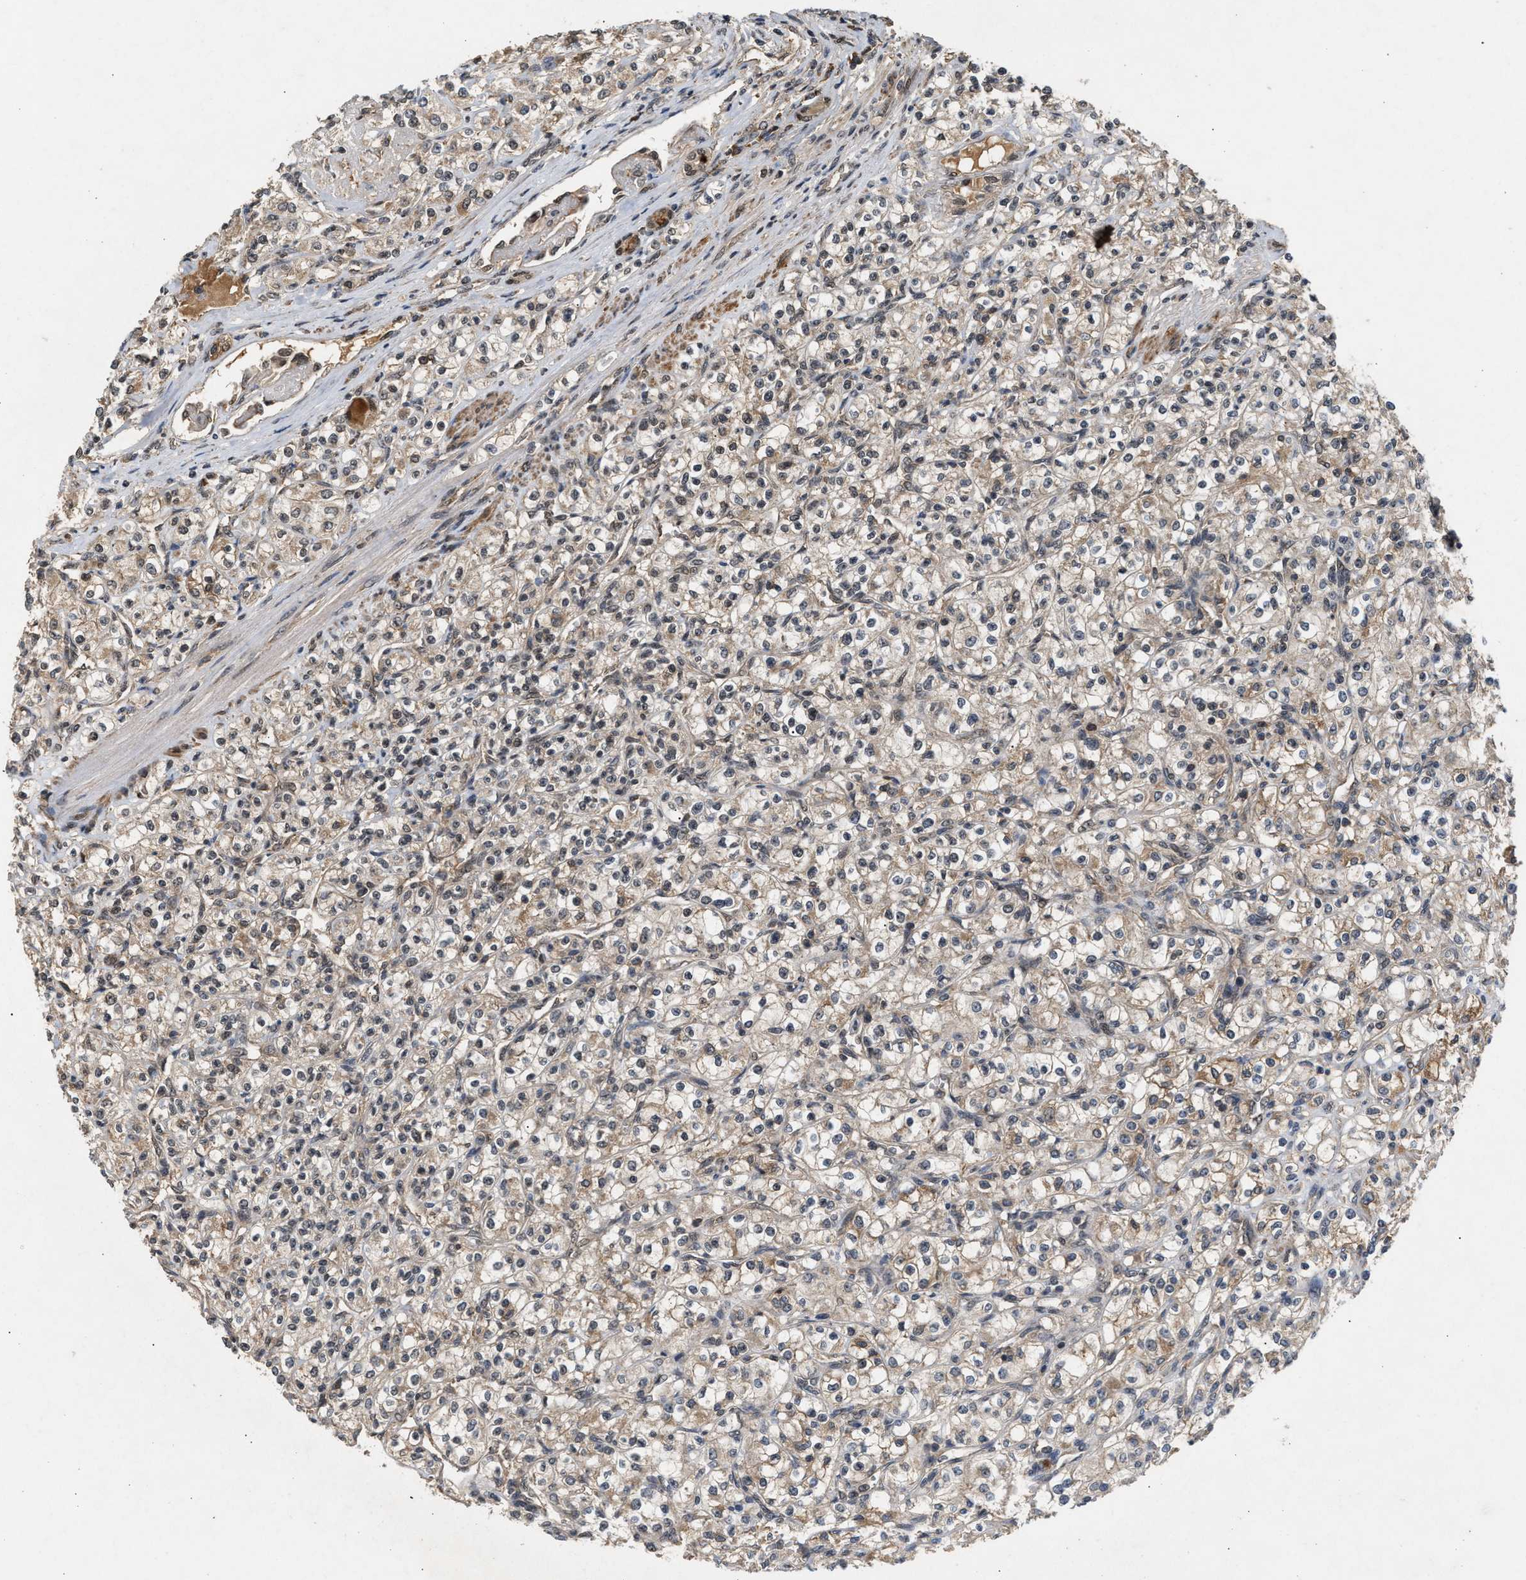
{"staining": {"intensity": "weak", "quantity": "25%-75%", "location": "cytoplasmic/membranous,nuclear"}, "tissue": "renal cancer", "cell_type": "Tumor cells", "image_type": "cancer", "snomed": [{"axis": "morphology", "description": "Adenocarcinoma, NOS"}, {"axis": "topography", "description": "Kidney"}], "caption": "Immunohistochemistry (IHC) histopathology image of renal adenocarcinoma stained for a protein (brown), which reveals low levels of weak cytoplasmic/membranous and nuclear expression in approximately 25%-75% of tumor cells.", "gene": "RUSC2", "patient": {"sex": "male", "age": 77}}